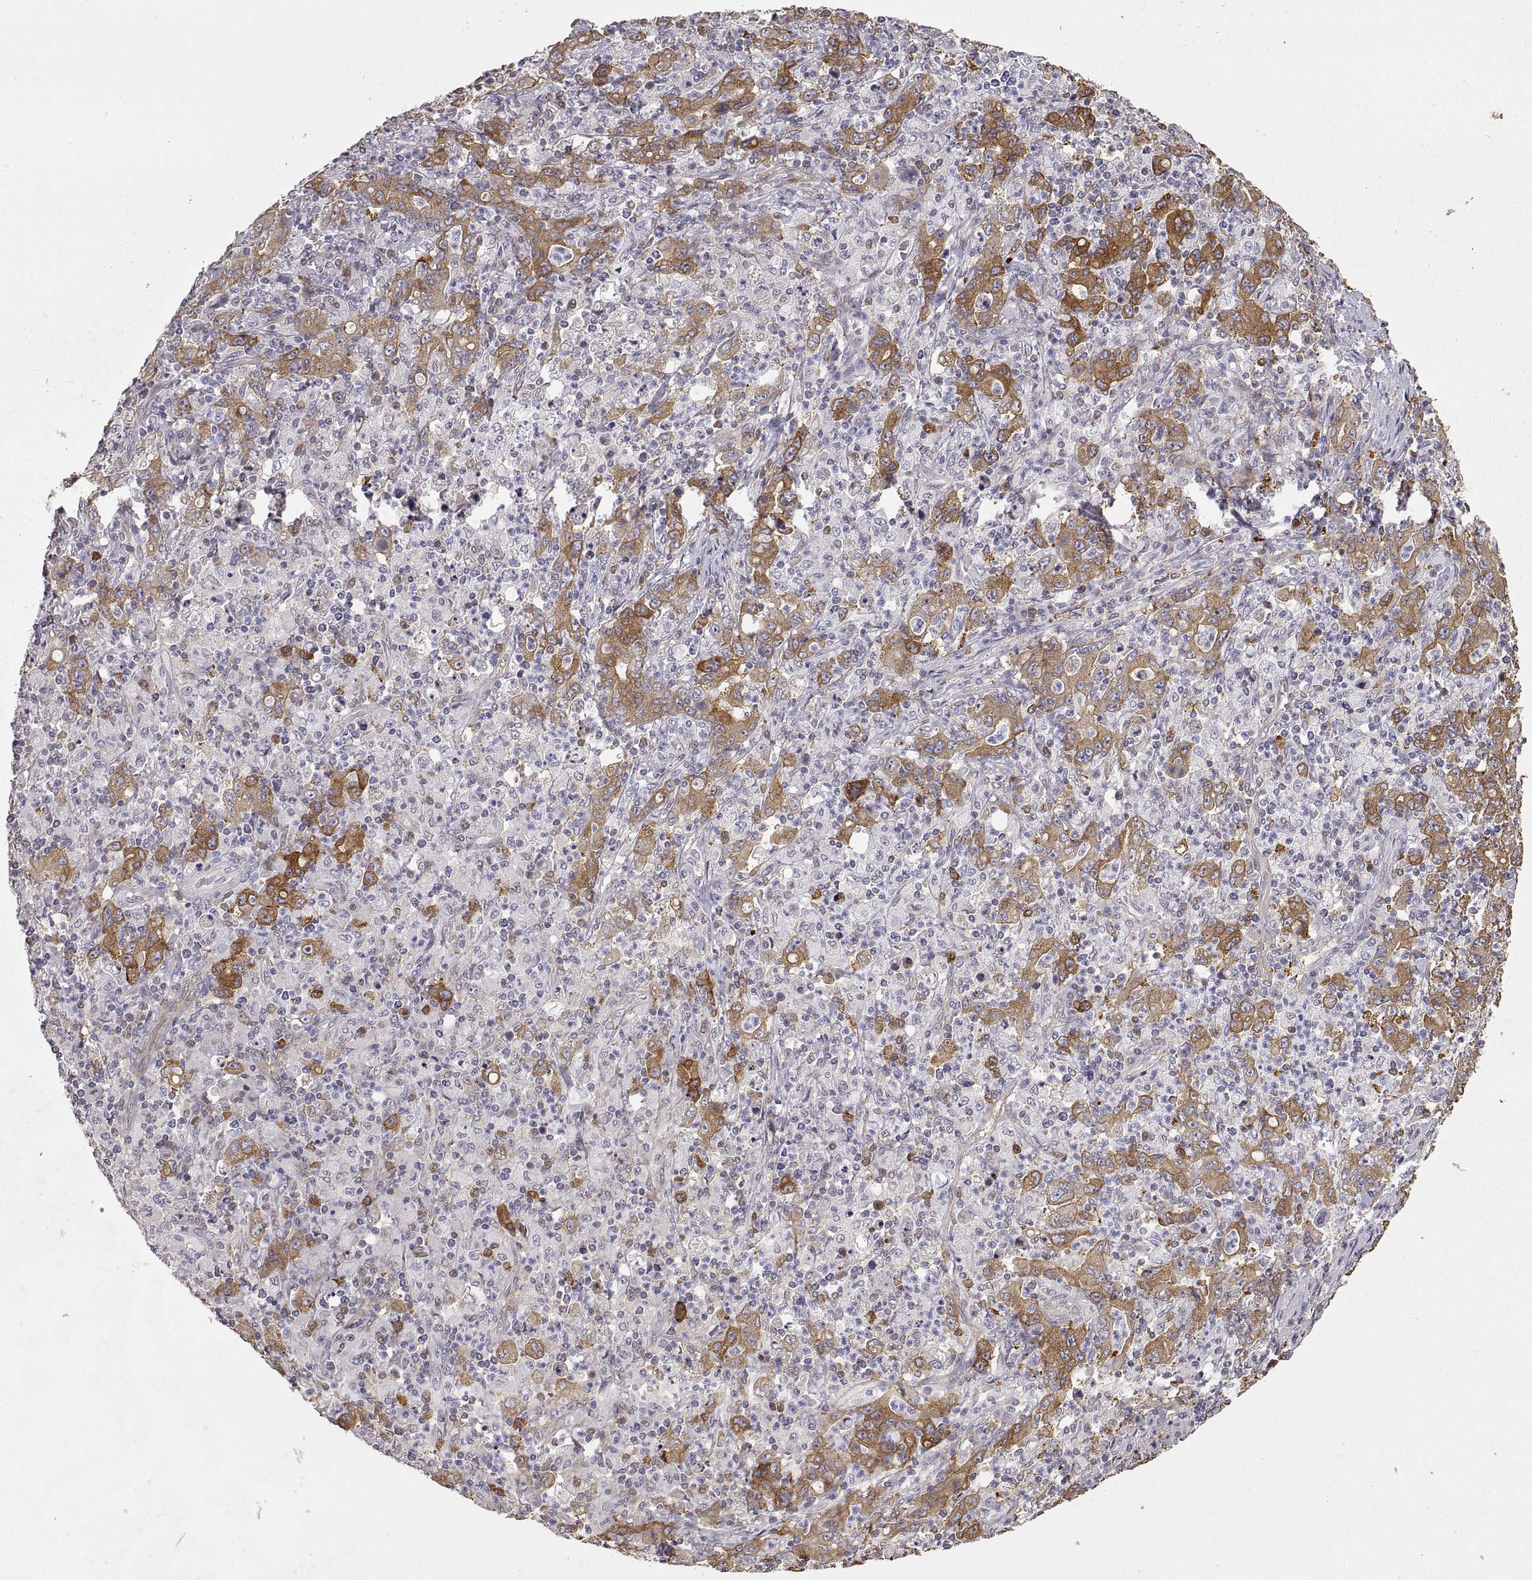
{"staining": {"intensity": "strong", "quantity": "<25%", "location": "cytoplasmic/membranous"}, "tissue": "stomach cancer", "cell_type": "Tumor cells", "image_type": "cancer", "snomed": [{"axis": "morphology", "description": "Adenocarcinoma, NOS"}, {"axis": "topography", "description": "Stomach, upper"}], "caption": "Human stomach cancer (adenocarcinoma) stained with a protein marker displays strong staining in tumor cells.", "gene": "HSP90AB1", "patient": {"sex": "male", "age": 69}}